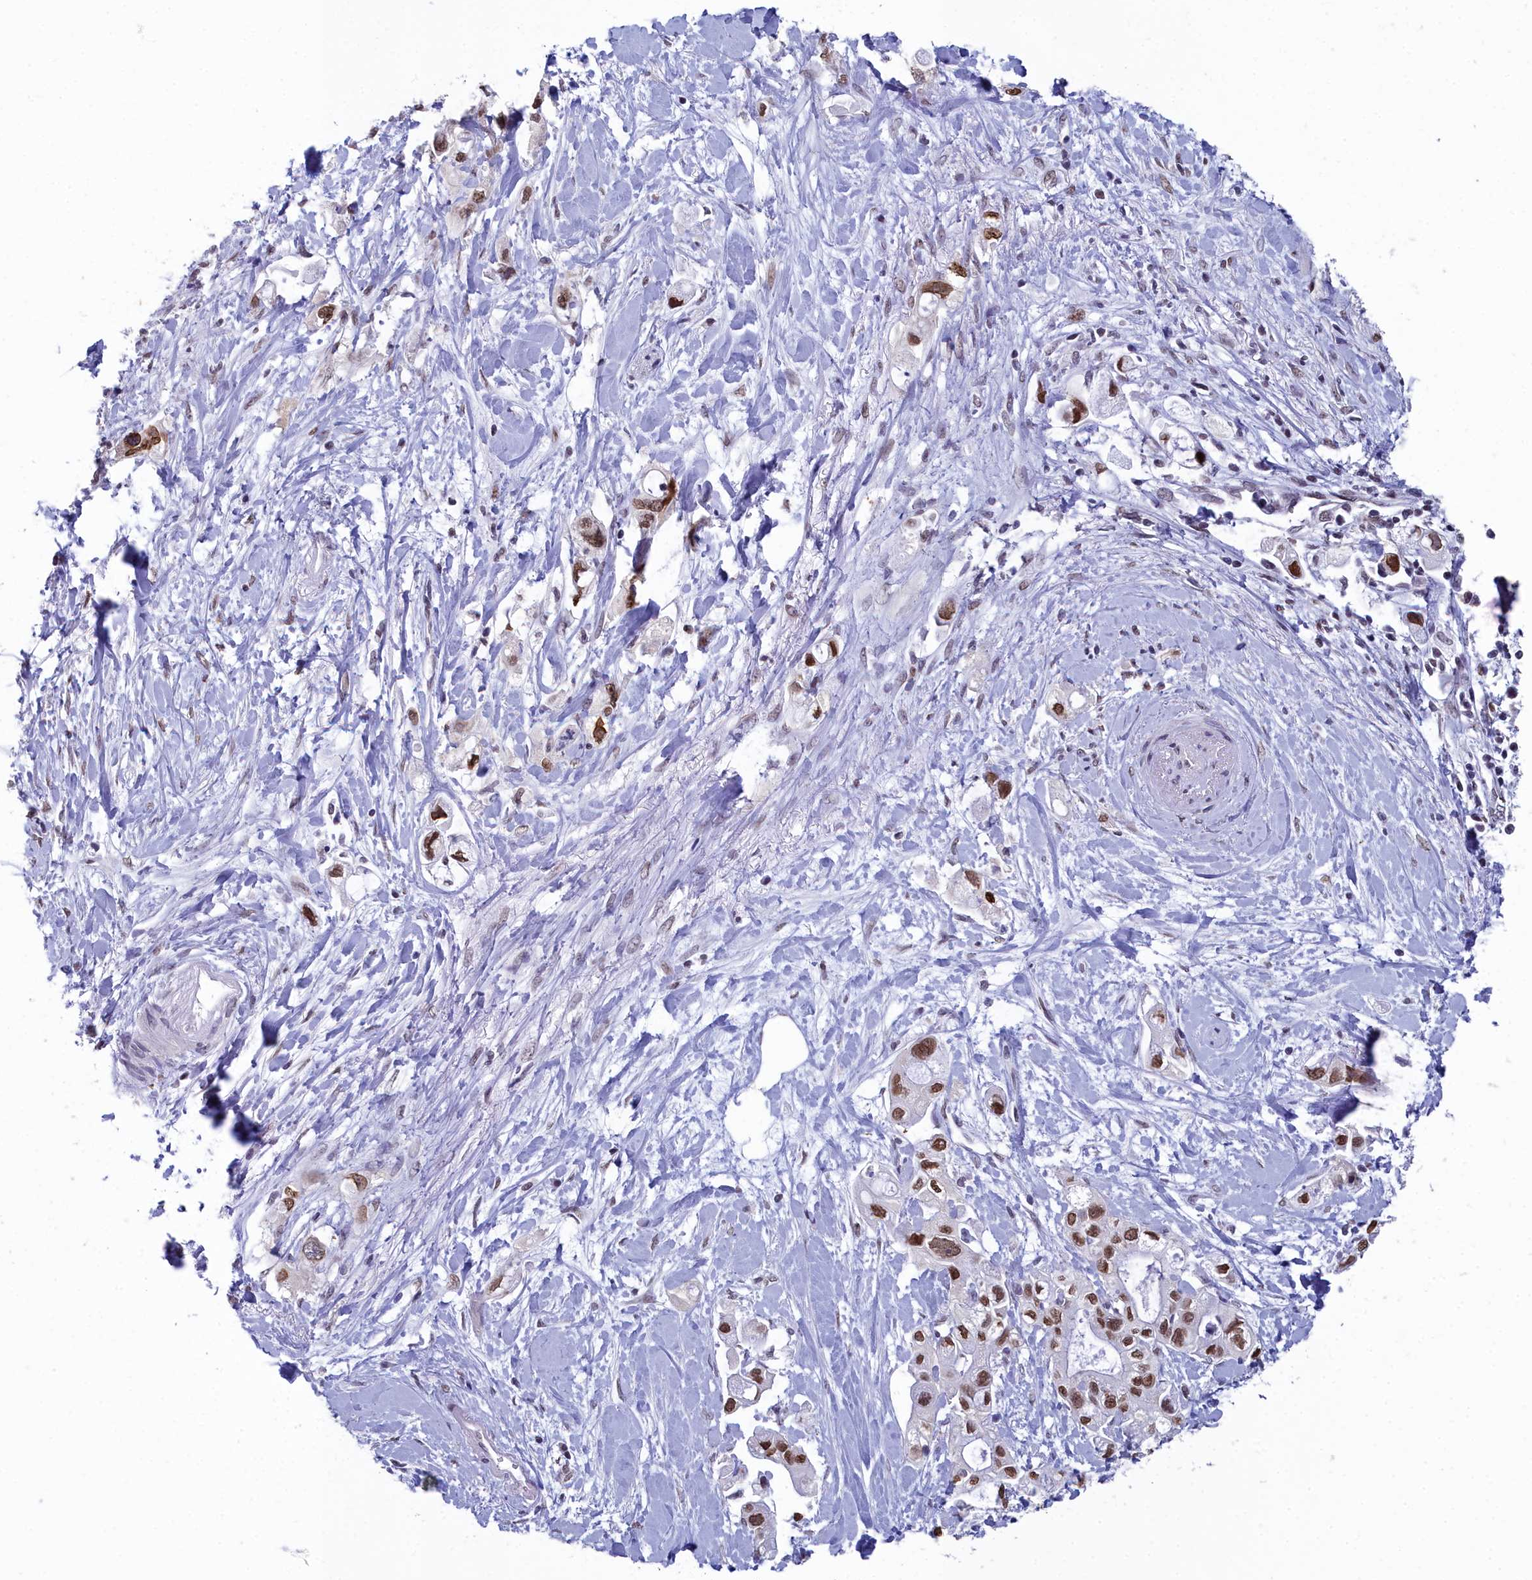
{"staining": {"intensity": "moderate", "quantity": ">75%", "location": "nuclear"}, "tissue": "pancreatic cancer", "cell_type": "Tumor cells", "image_type": "cancer", "snomed": [{"axis": "morphology", "description": "Adenocarcinoma, NOS"}, {"axis": "topography", "description": "Pancreas"}], "caption": "Immunohistochemical staining of human pancreatic cancer (adenocarcinoma) demonstrates medium levels of moderate nuclear staining in approximately >75% of tumor cells.", "gene": "CCDC97", "patient": {"sex": "female", "age": 56}}